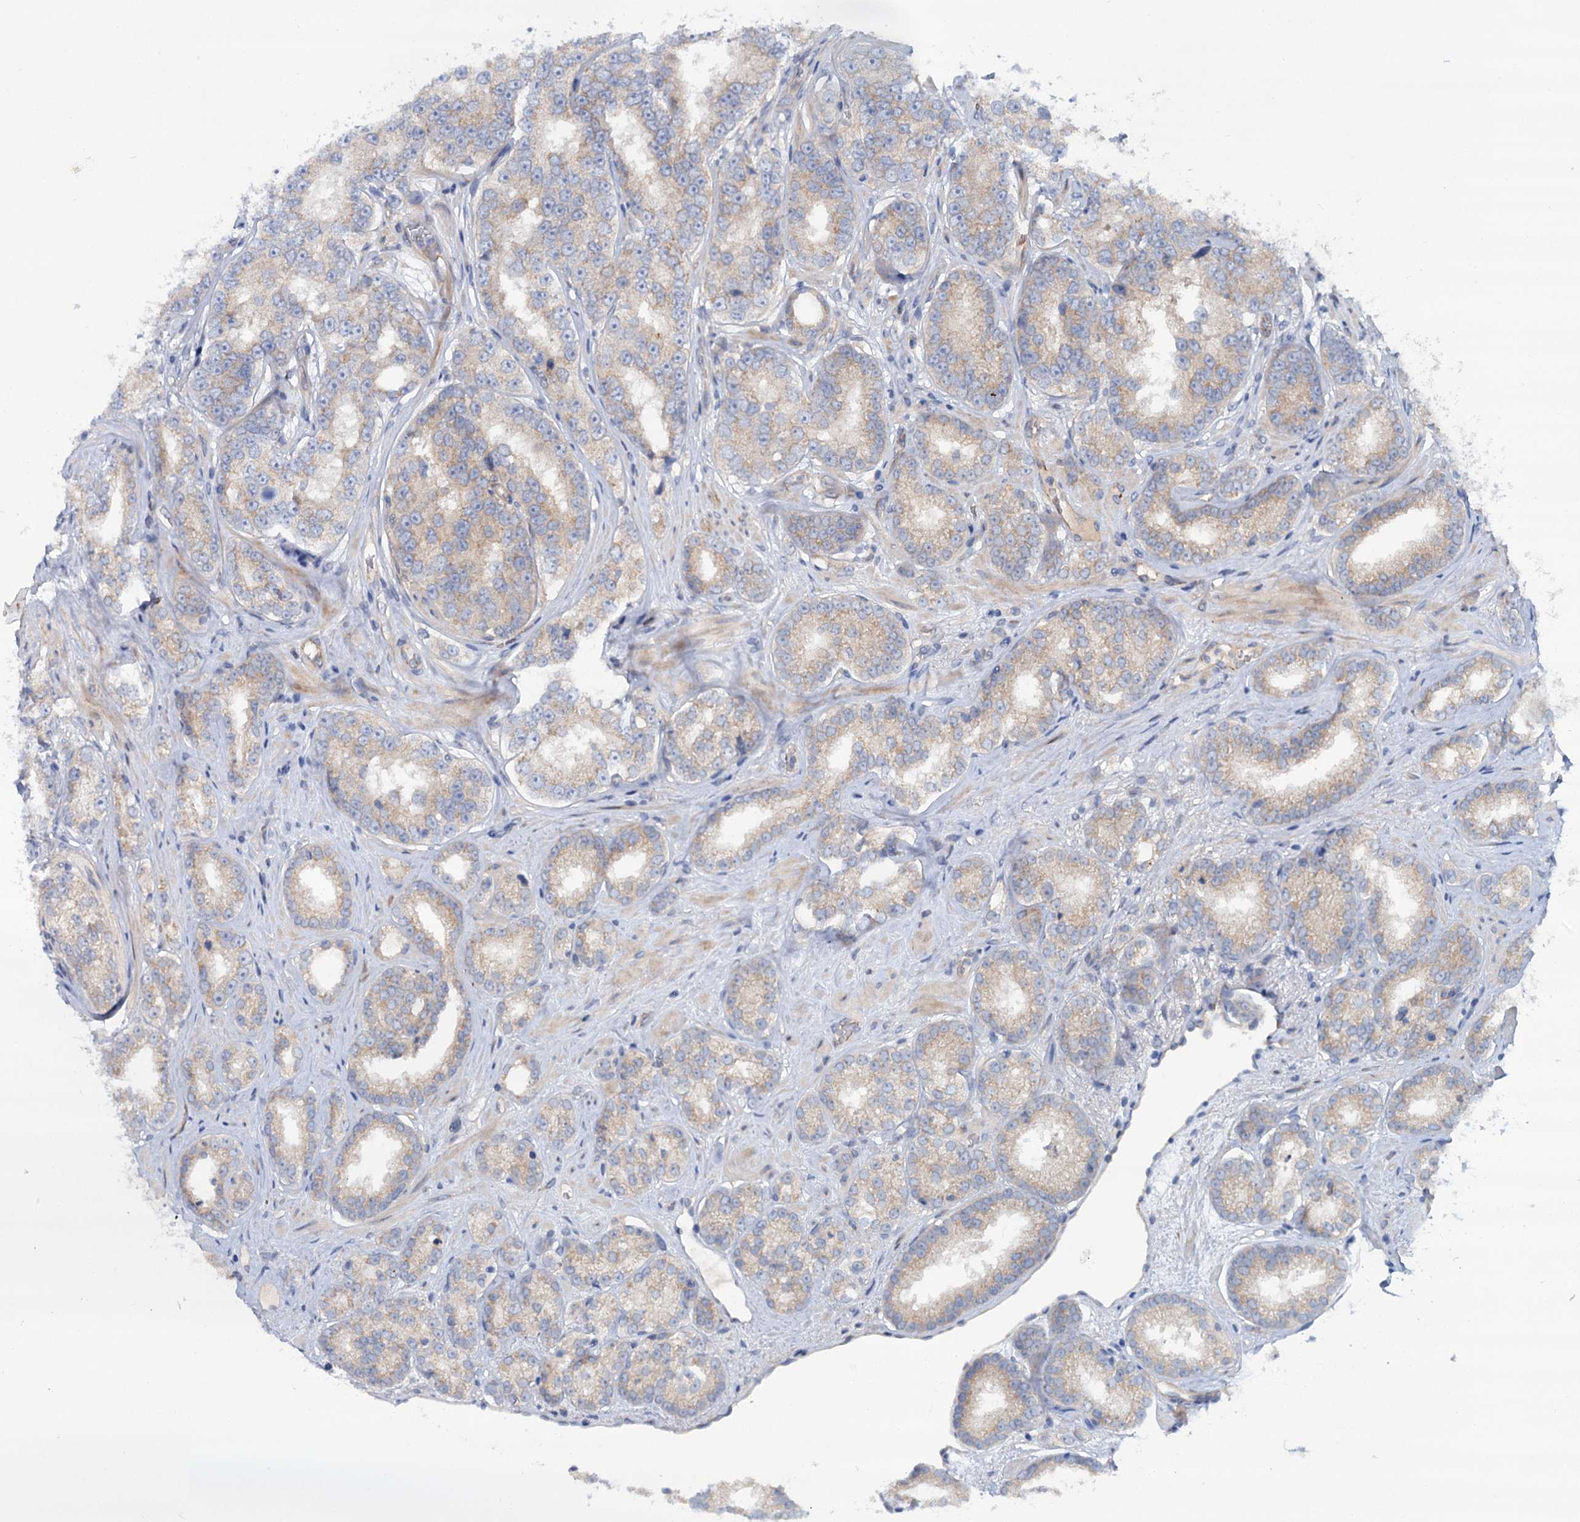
{"staining": {"intensity": "weak", "quantity": "25%-75%", "location": "cytoplasmic/membranous"}, "tissue": "prostate cancer", "cell_type": "Tumor cells", "image_type": "cancer", "snomed": [{"axis": "morphology", "description": "Normal tissue, NOS"}, {"axis": "morphology", "description": "Adenocarcinoma, High grade"}, {"axis": "topography", "description": "Prostate"}], "caption": "Weak cytoplasmic/membranous positivity for a protein is identified in approximately 25%-75% of tumor cells of prostate adenocarcinoma (high-grade) using immunohistochemistry (IHC).", "gene": "ADGRG4", "patient": {"sex": "male", "age": 83}}